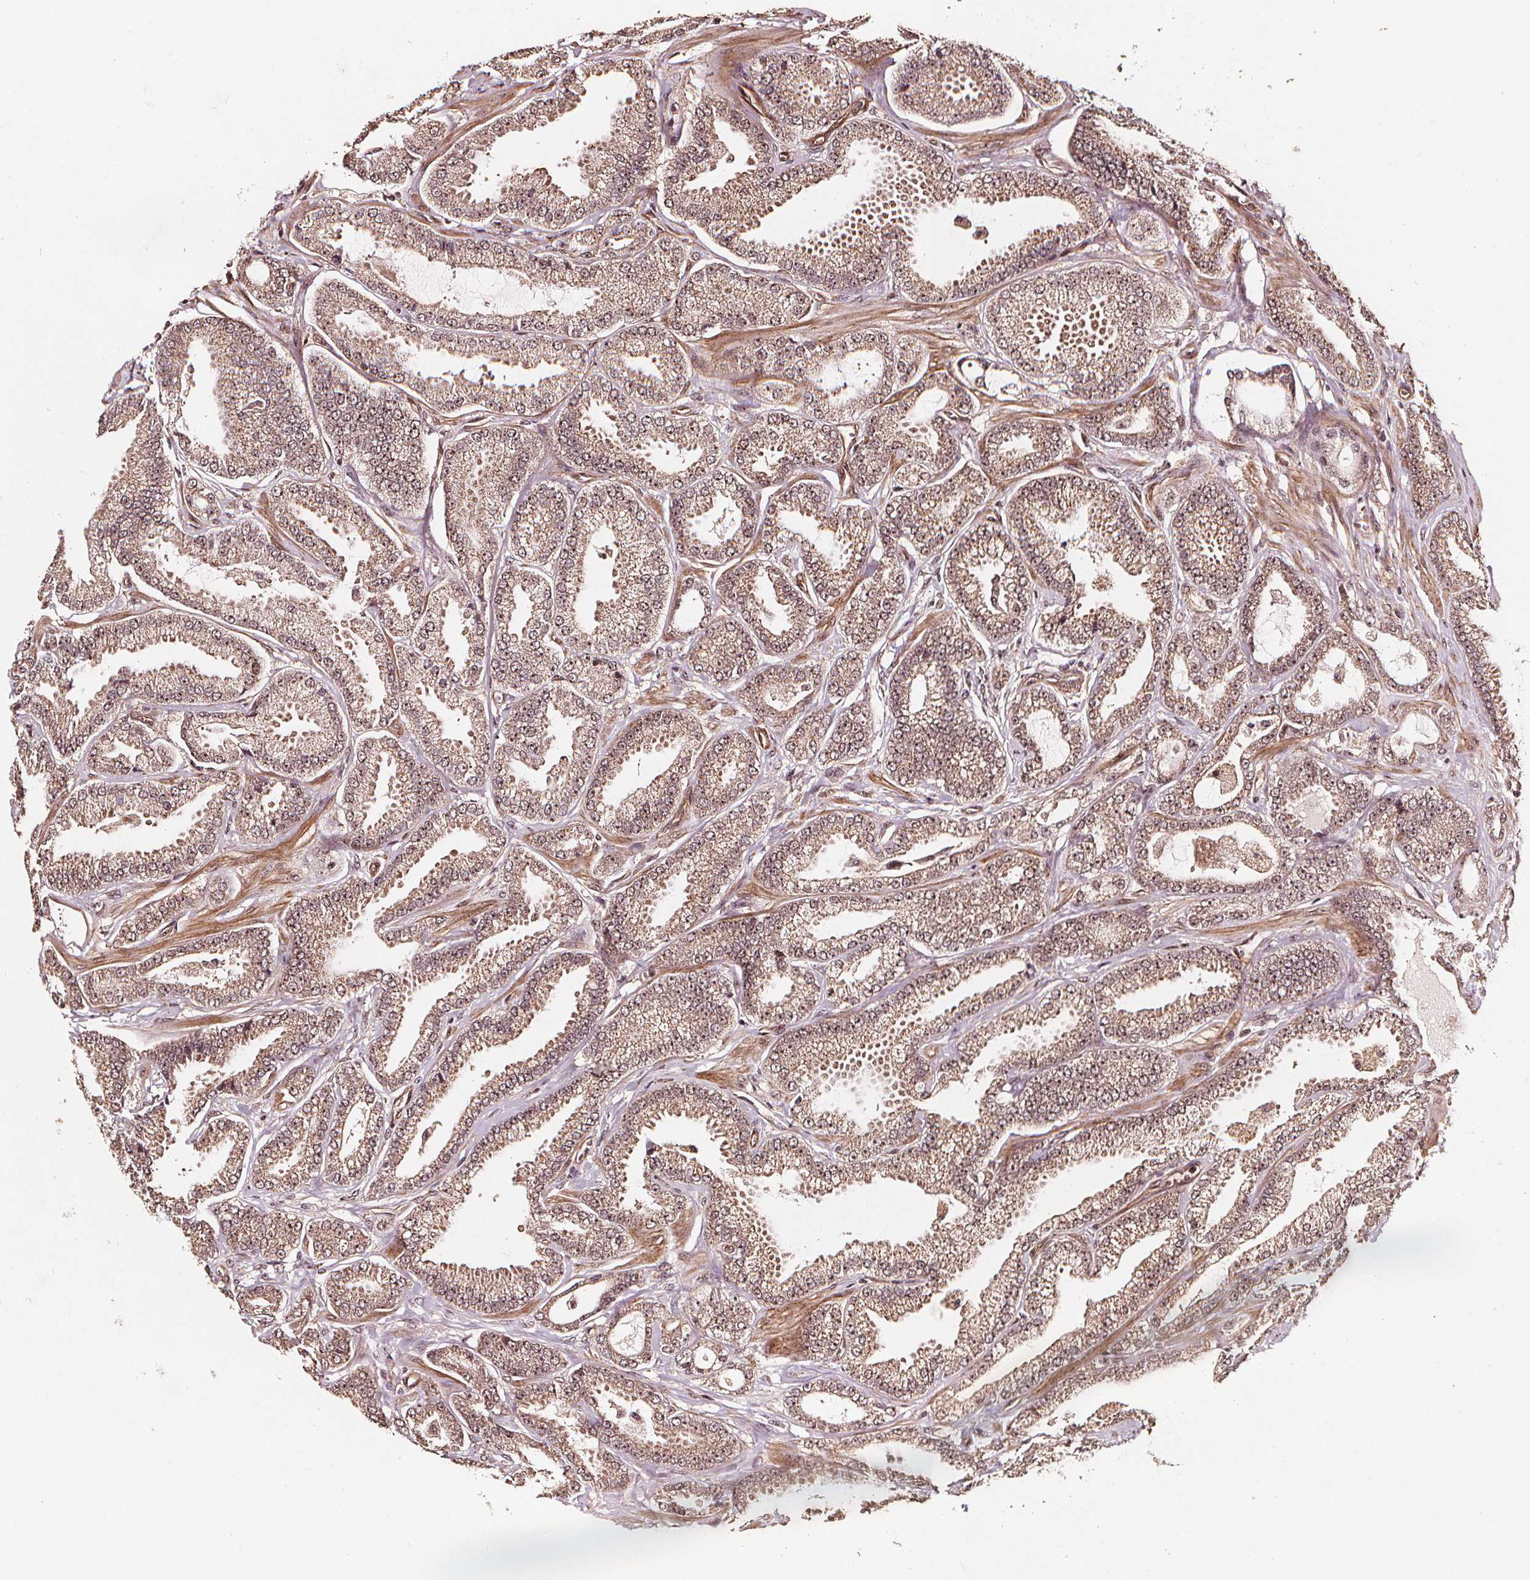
{"staining": {"intensity": "weak", "quantity": "25%-75%", "location": "cytoplasmic/membranous"}, "tissue": "prostate cancer", "cell_type": "Tumor cells", "image_type": "cancer", "snomed": [{"axis": "morphology", "description": "Adenocarcinoma, Low grade"}, {"axis": "topography", "description": "Prostate"}], "caption": "A low amount of weak cytoplasmic/membranous staining is seen in about 25%-75% of tumor cells in prostate low-grade adenocarcinoma tissue.", "gene": "EXOSC9", "patient": {"sex": "male", "age": 55}}